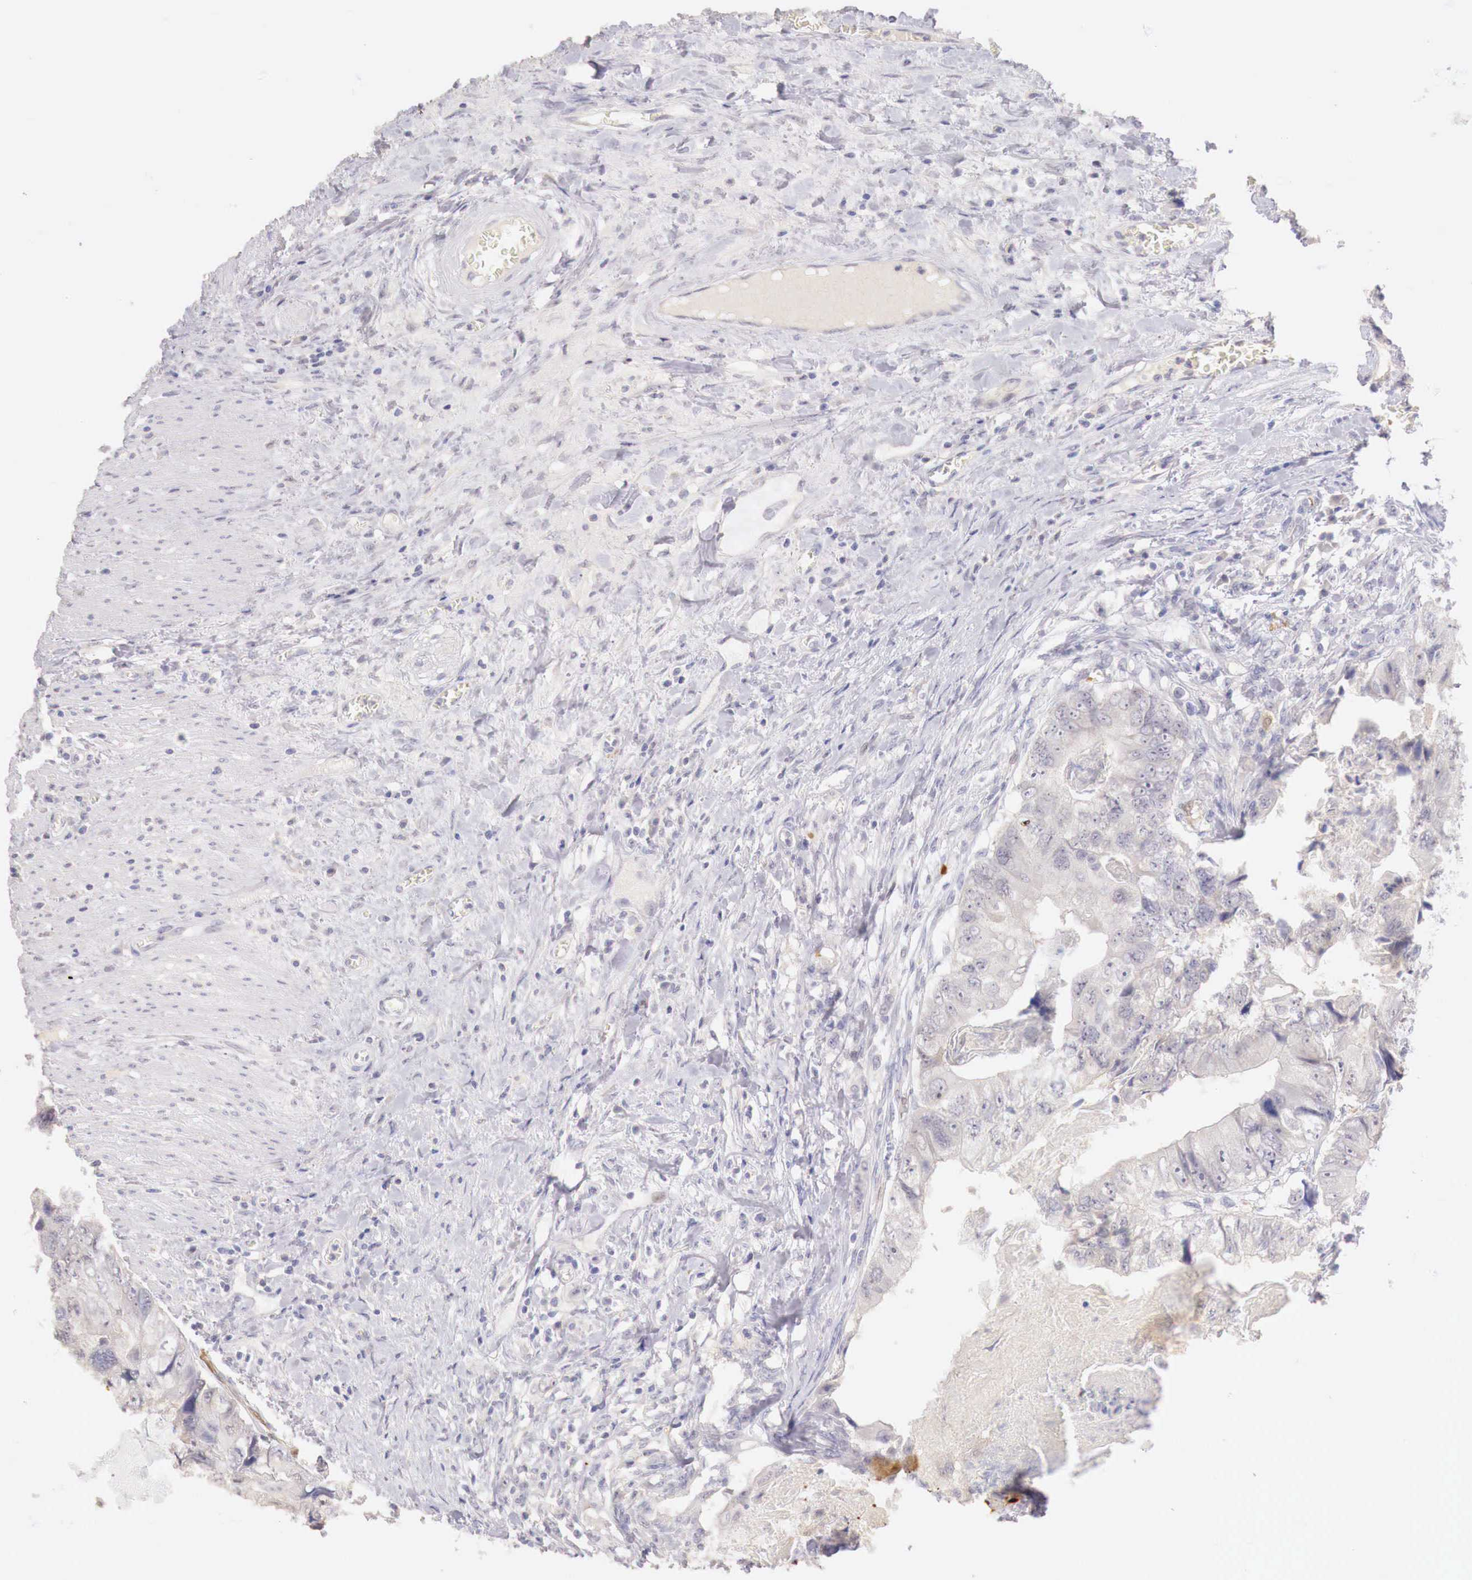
{"staining": {"intensity": "negative", "quantity": "none", "location": "none"}, "tissue": "colorectal cancer", "cell_type": "Tumor cells", "image_type": "cancer", "snomed": [{"axis": "morphology", "description": "Adenocarcinoma, NOS"}, {"axis": "topography", "description": "Rectum"}], "caption": "A photomicrograph of adenocarcinoma (colorectal) stained for a protein reveals no brown staining in tumor cells.", "gene": "ITIH6", "patient": {"sex": "female", "age": 82}}